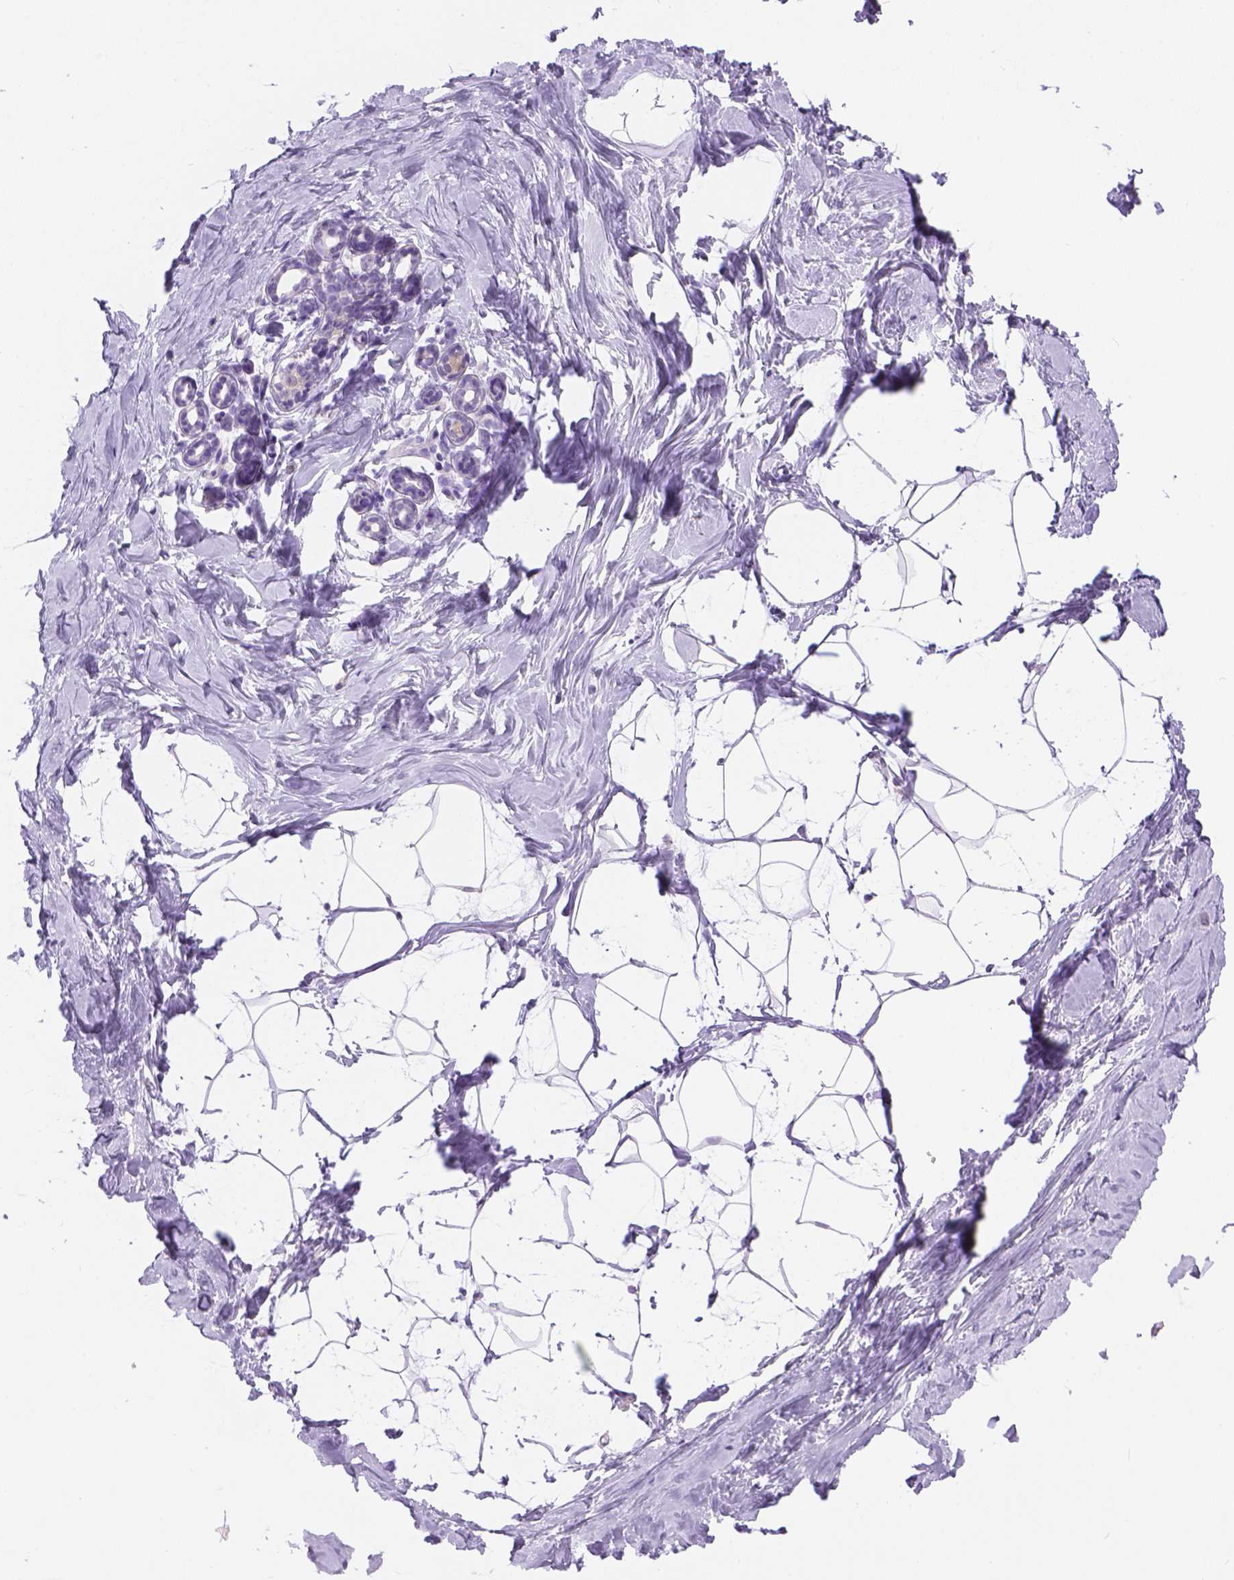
{"staining": {"intensity": "negative", "quantity": "none", "location": "none"}, "tissue": "breast", "cell_type": "Adipocytes", "image_type": "normal", "snomed": [{"axis": "morphology", "description": "Normal tissue, NOS"}, {"axis": "topography", "description": "Breast"}], "caption": "Immunohistochemical staining of benign human breast demonstrates no significant staining in adipocytes.", "gene": "TMEM38A", "patient": {"sex": "female", "age": 32}}